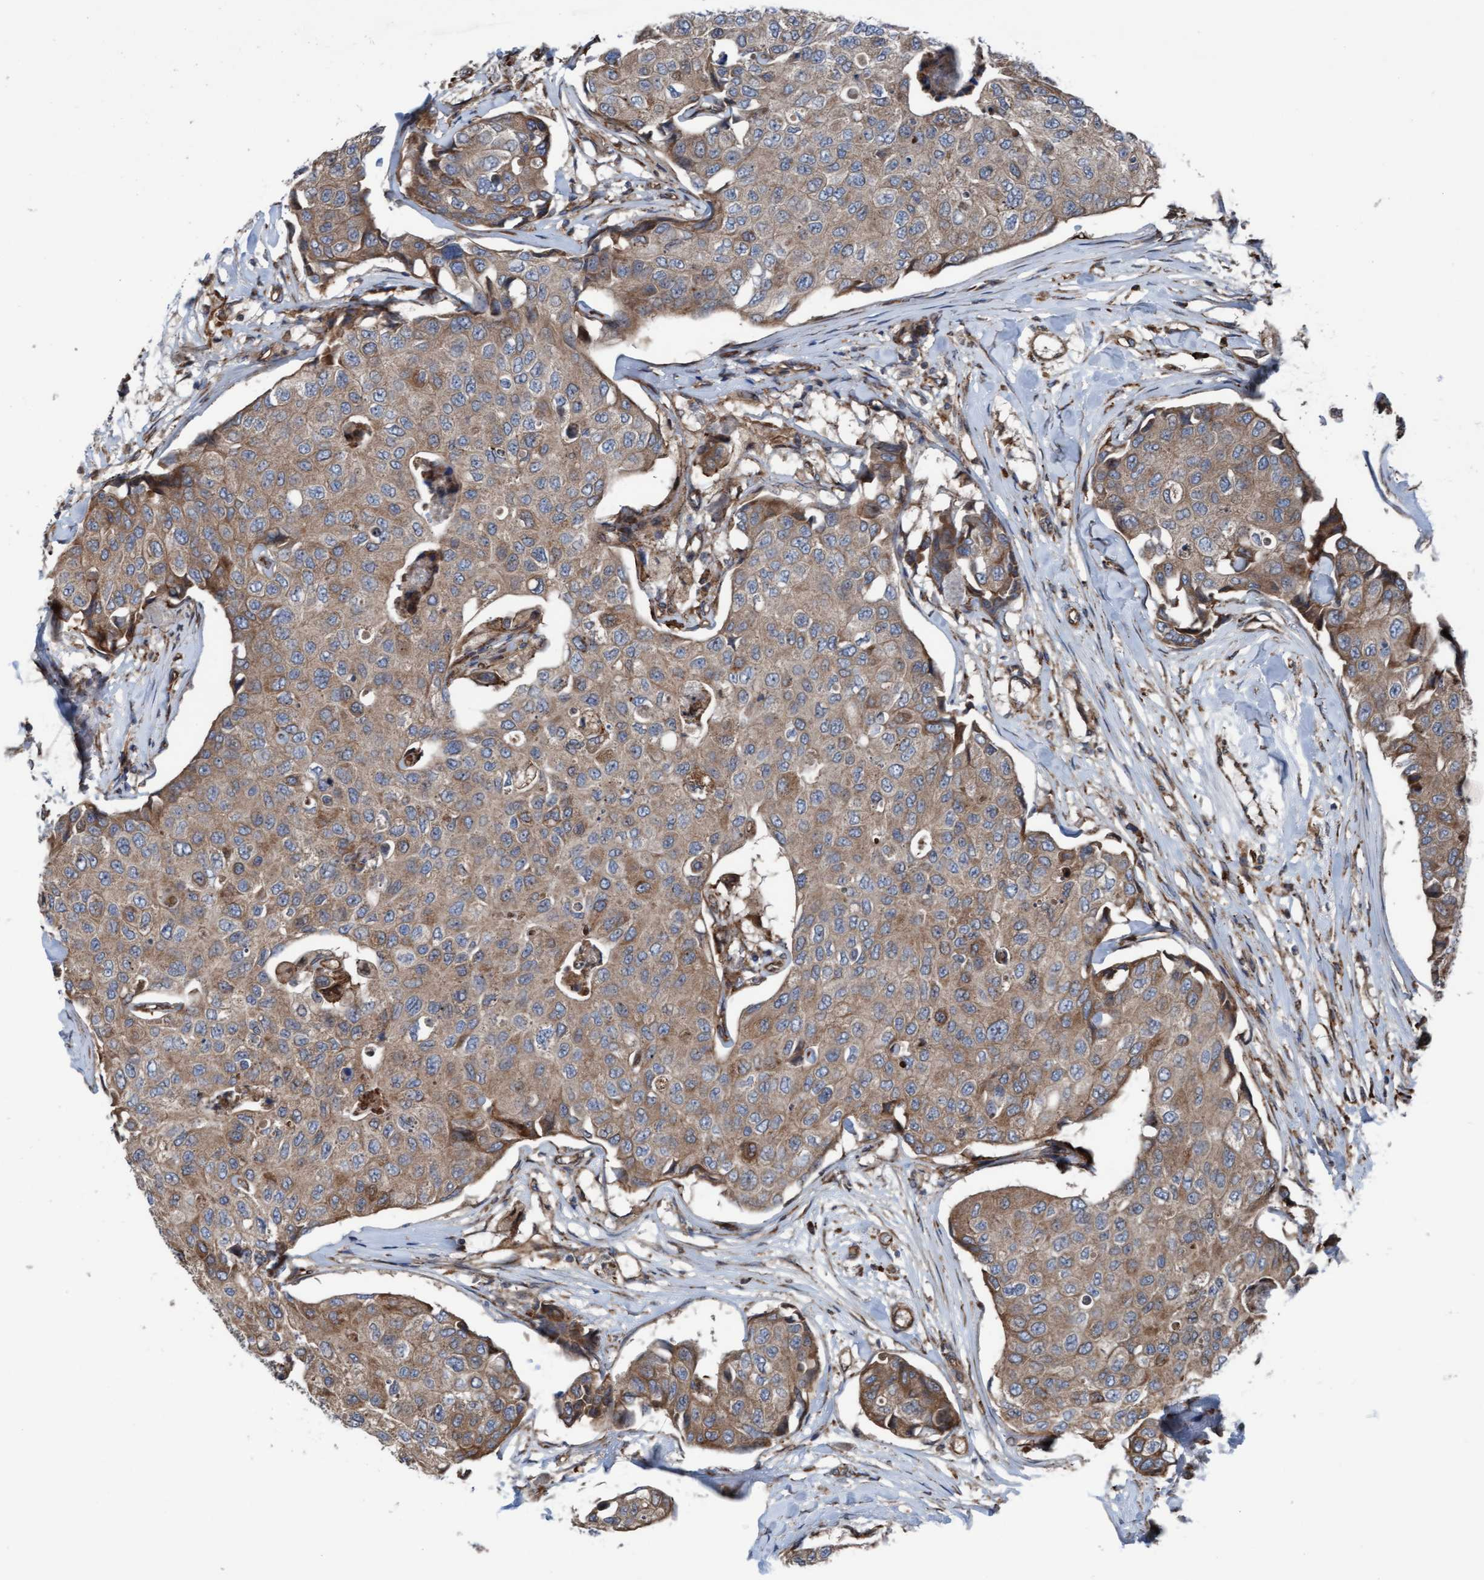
{"staining": {"intensity": "moderate", "quantity": ">75%", "location": "cytoplasmic/membranous"}, "tissue": "breast cancer", "cell_type": "Tumor cells", "image_type": "cancer", "snomed": [{"axis": "morphology", "description": "Duct carcinoma"}, {"axis": "topography", "description": "Breast"}], "caption": "This photomicrograph reveals breast cancer stained with IHC to label a protein in brown. The cytoplasmic/membranous of tumor cells show moderate positivity for the protein. Nuclei are counter-stained blue.", "gene": "RAP1GAP2", "patient": {"sex": "female", "age": 80}}